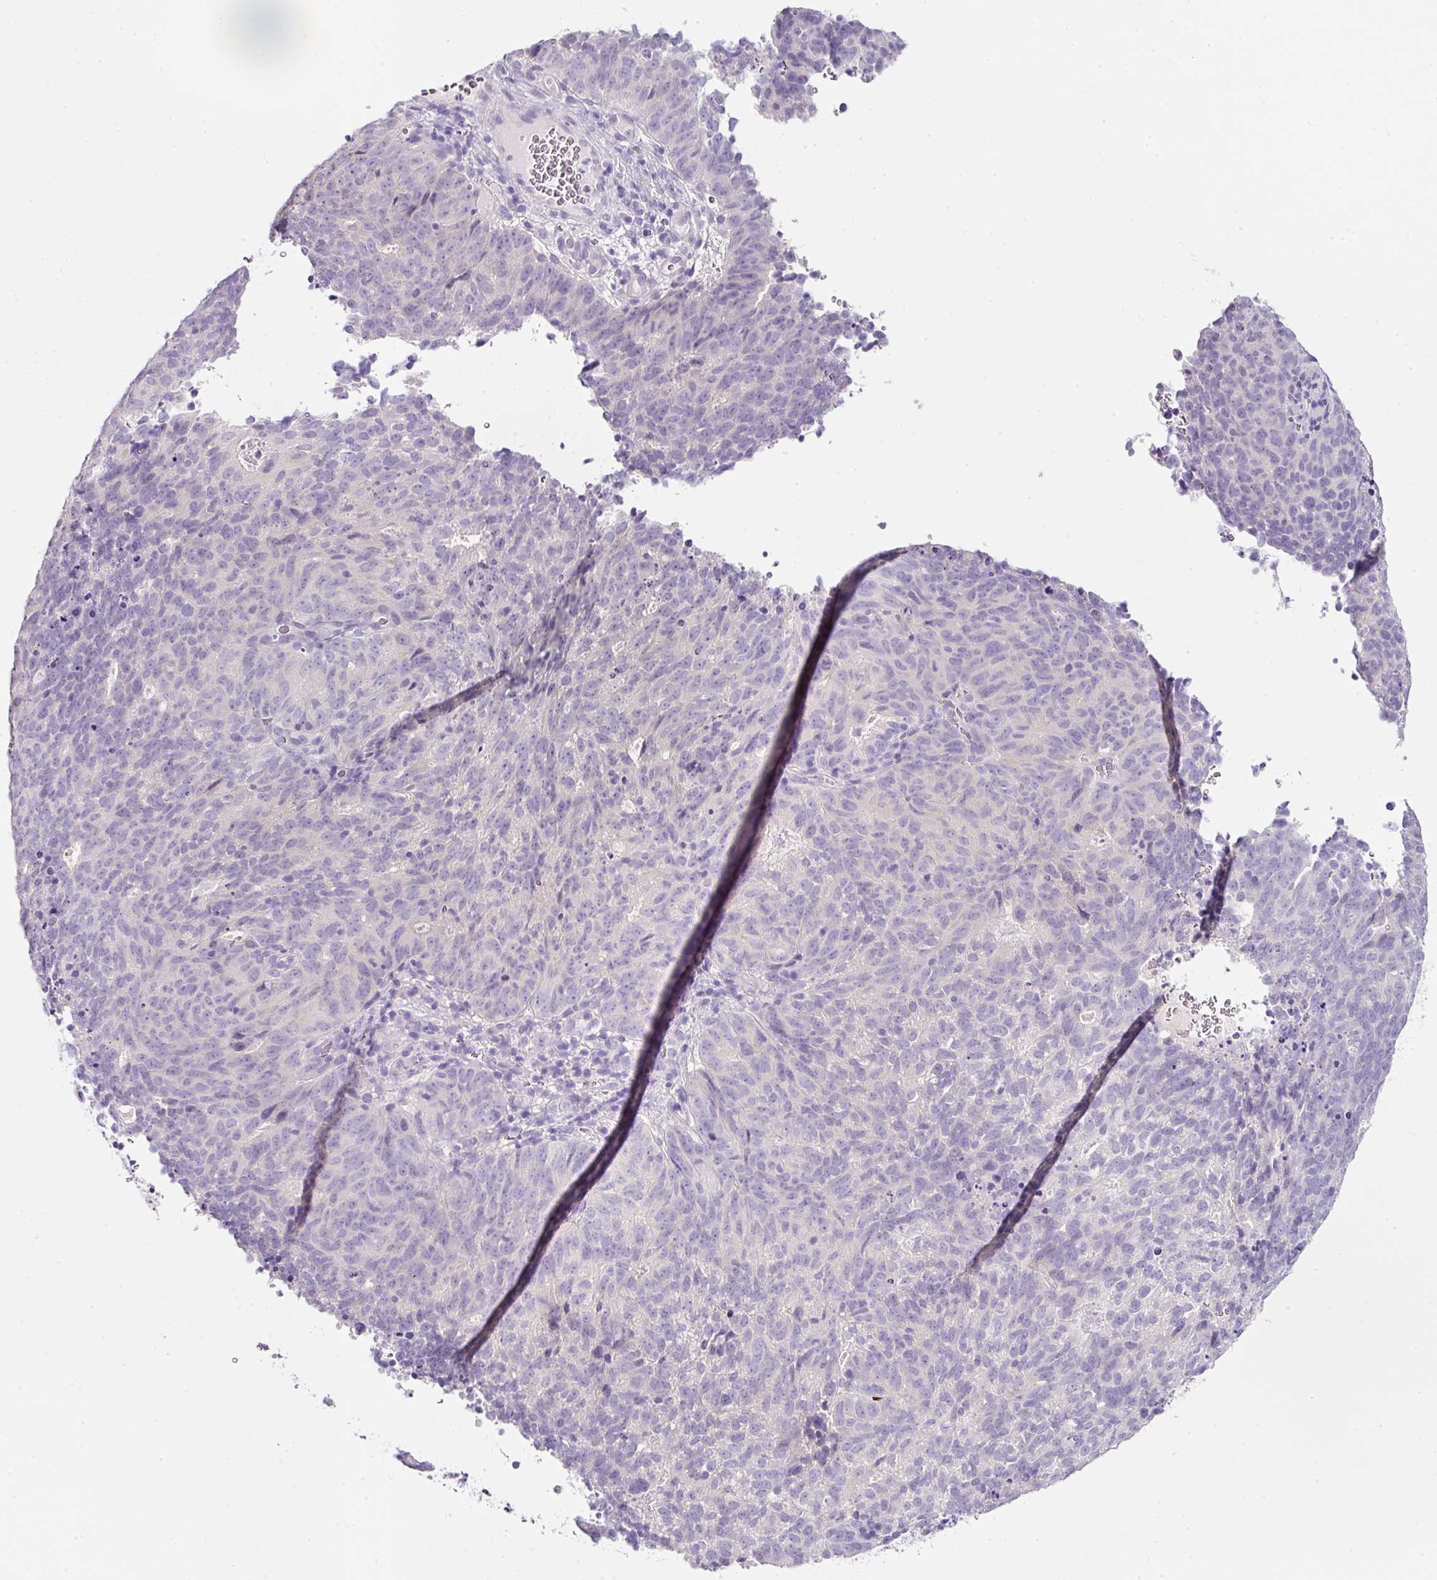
{"staining": {"intensity": "negative", "quantity": "none", "location": "none"}, "tissue": "cervical cancer", "cell_type": "Tumor cells", "image_type": "cancer", "snomed": [{"axis": "morphology", "description": "Adenocarcinoma, NOS"}, {"axis": "topography", "description": "Cervix"}], "caption": "Immunohistochemistry (IHC) histopathology image of human cervical cancer stained for a protein (brown), which exhibits no positivity in tumor cells.", "gene": "SLC2A2", "patient": {"sex": "female", "age": 38}}